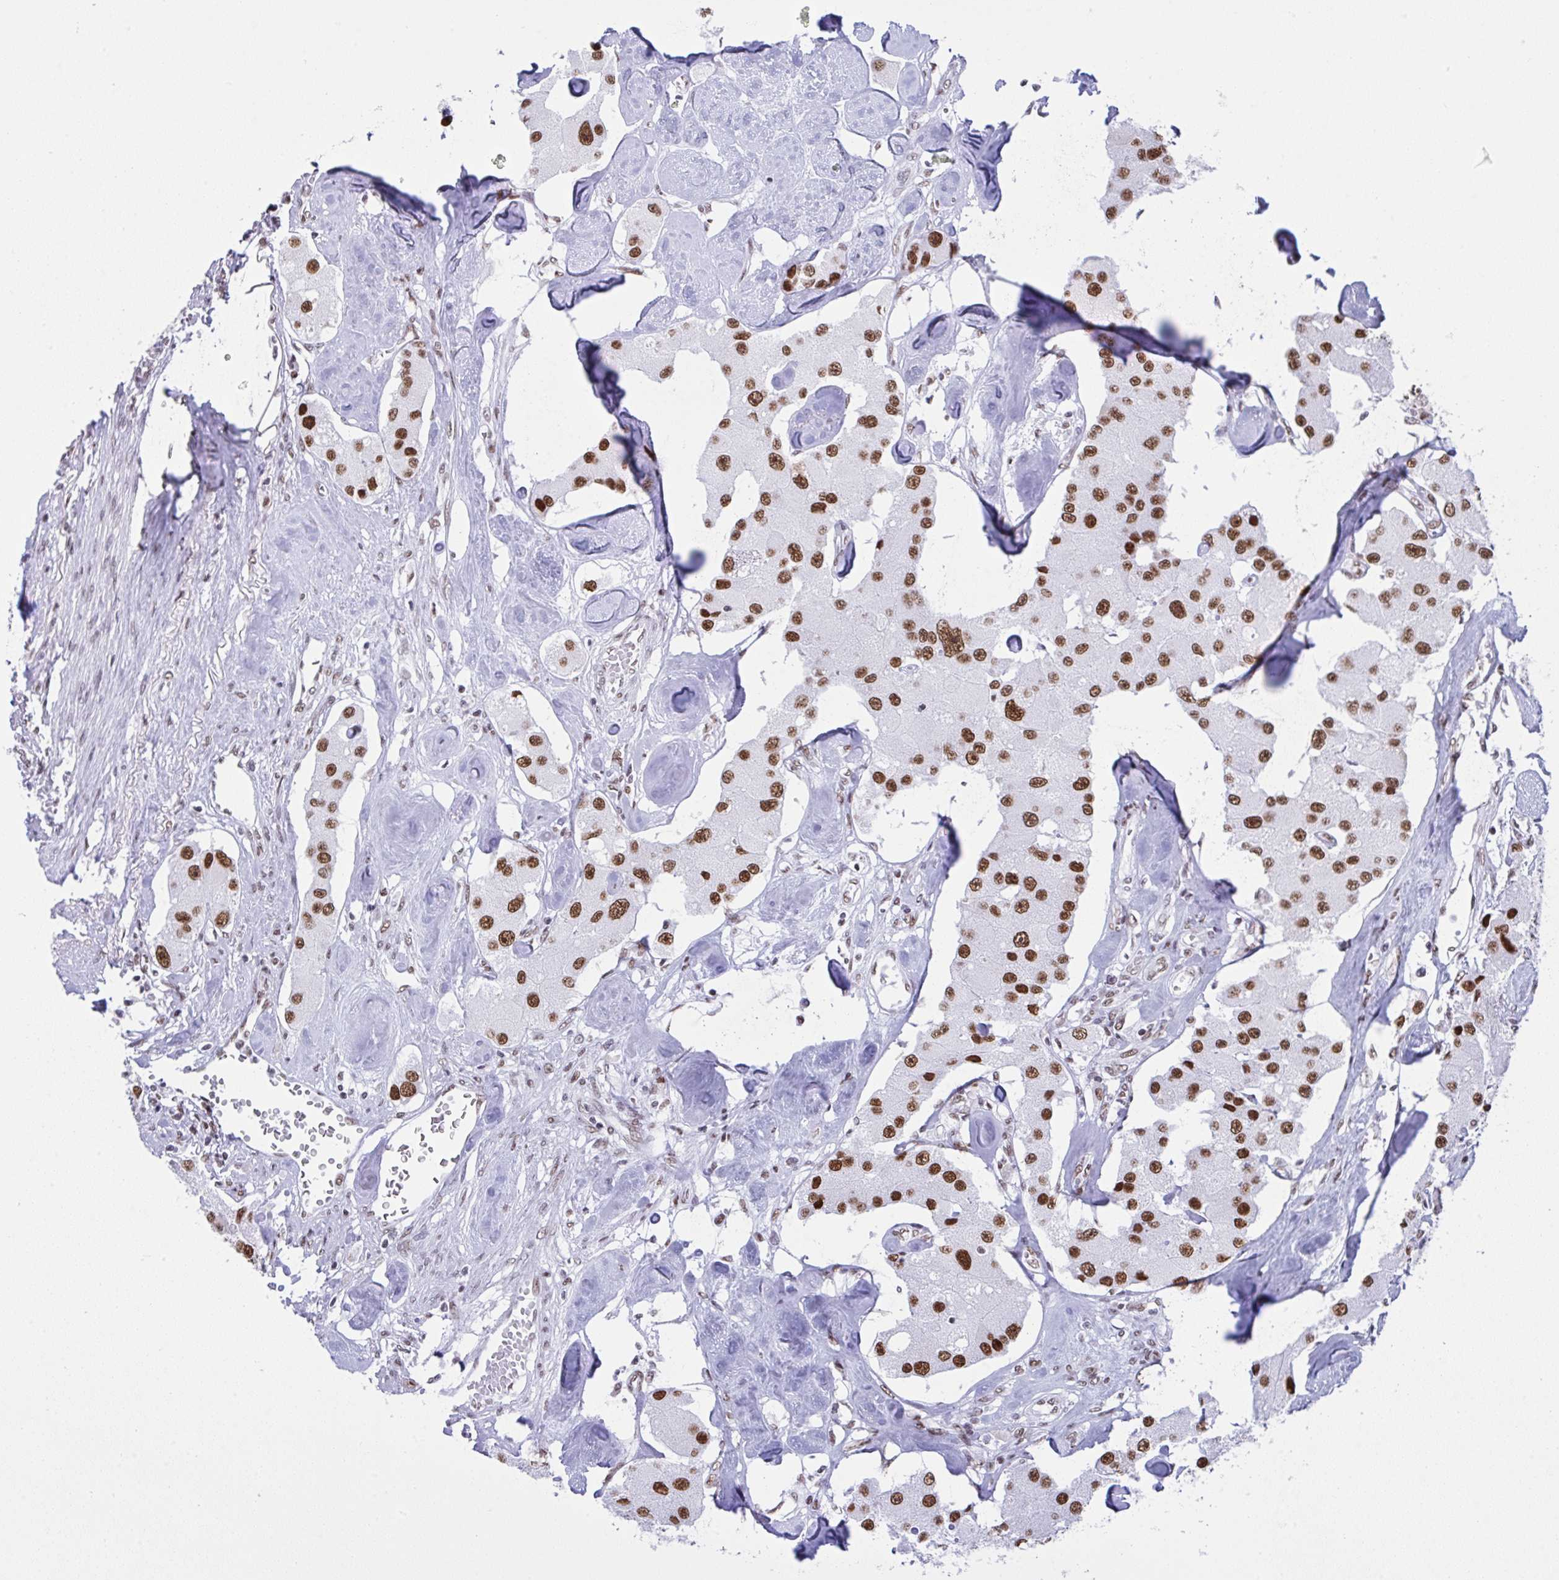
{"staining": {"intensity": "strong", "quantity": ">75%", "location": "nuclear"}, "tissue": "carcinoid", "cell_type": "Tumor cells", "image_type": "cancer", "snomed": [{"axis": "morphology", "description": "Carcinoid, malignant, NOS"}, {"axis": "topography", "description": "Pancreas"}], "caption": "A high amount of strong nuclear expression is present in approximately >75% of tumor cells in malignant carcinoid tissue. The staining was performed using DAB (3,3'-diaminobenzidine) to visualize the protein expression in brown, while the nuclei were stained in blue with hematoxylin (Magnification: 20x).", "gene": "DDX52", "patient": {"sex": "male", "age": 41}}